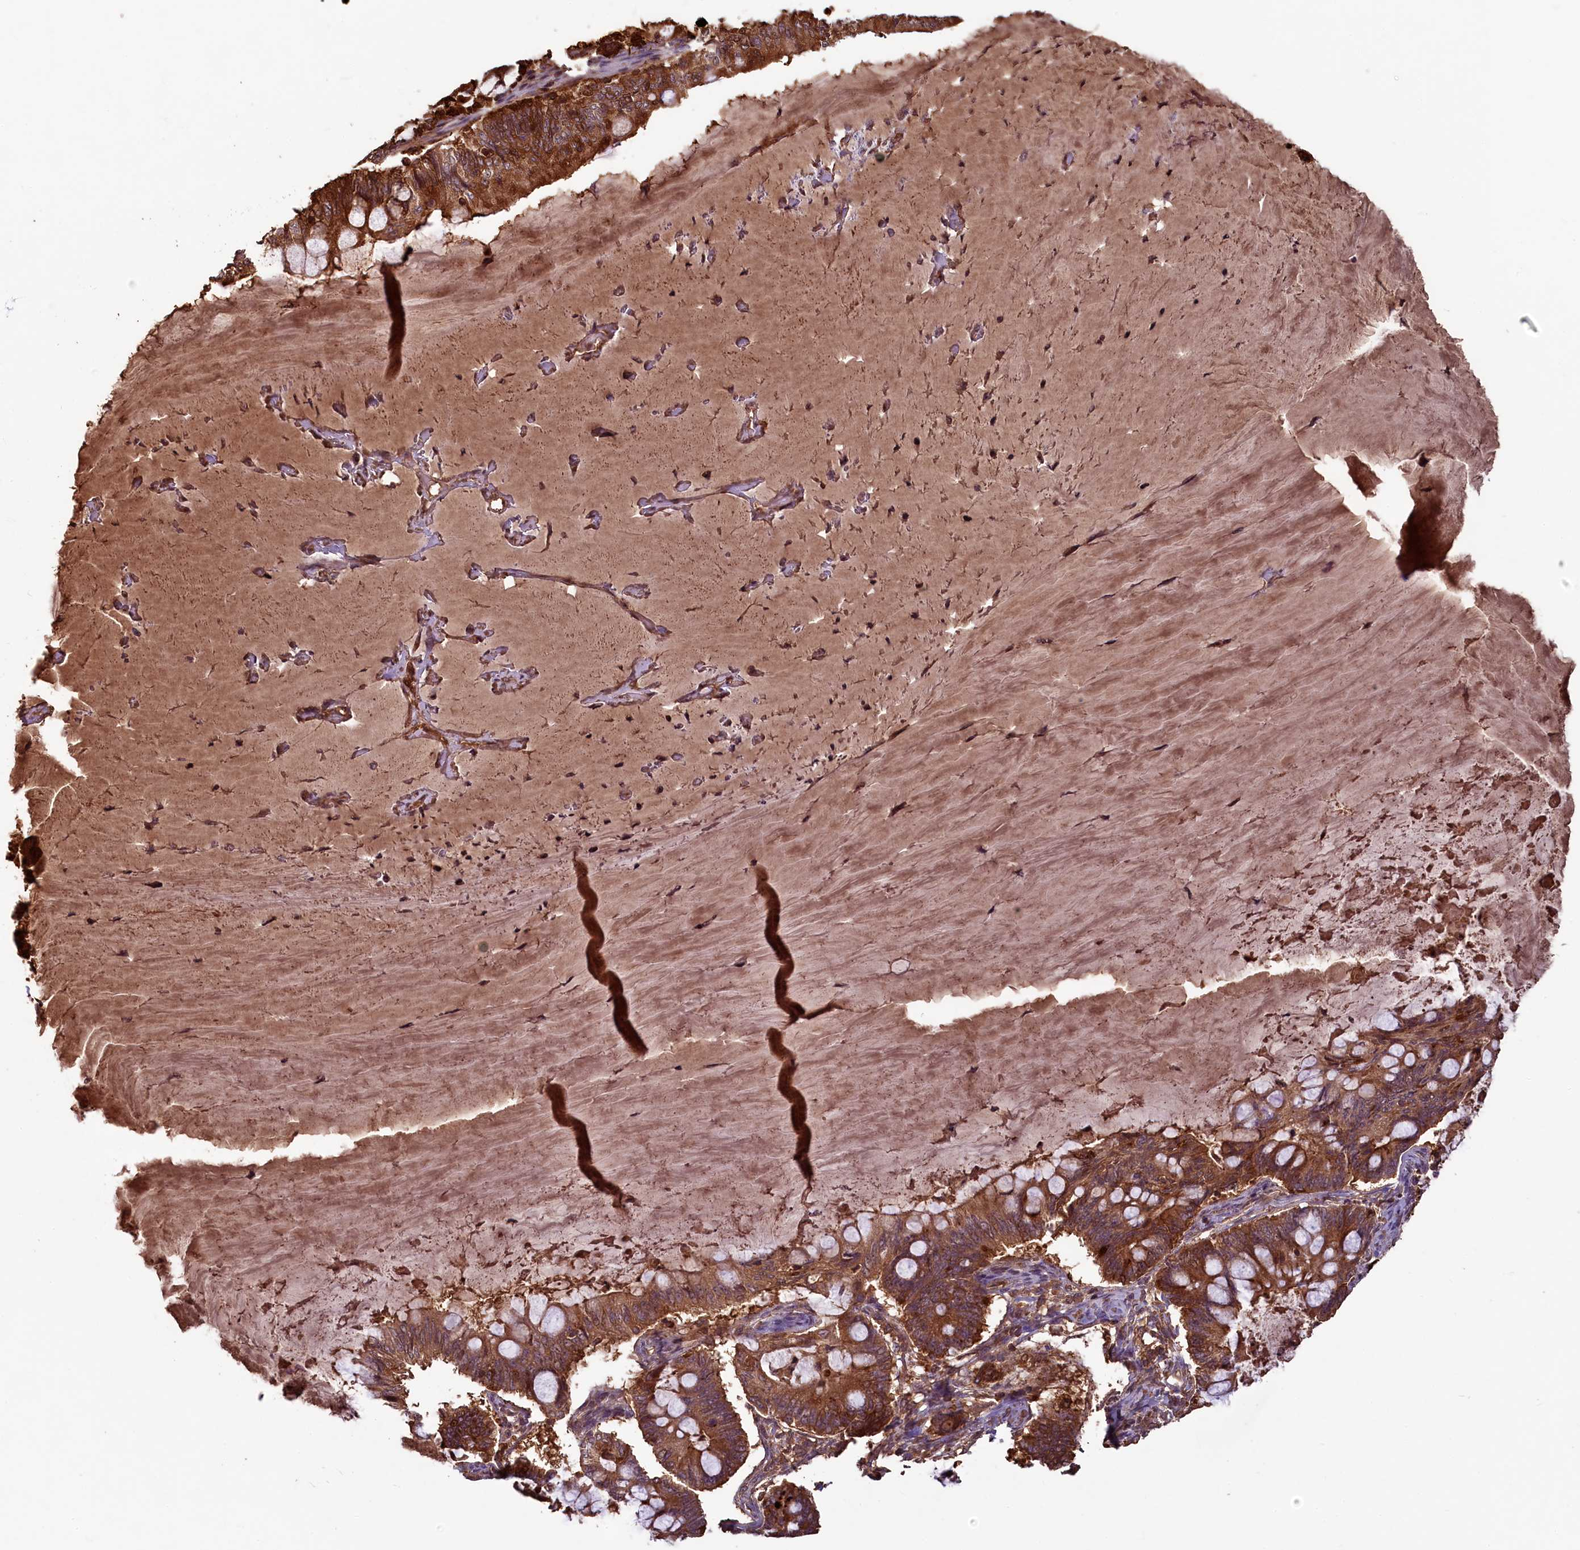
{"staining": {"intensity": "strong", "quantity": ">75%", "location": "cytoplasmic/membranous"}, "tissue": "ovarian cancer", "cell_type": "Tumor cells", "image_type": "cancer", "snomed": [{"axis": "morphology", "description": "Cystadenocarcinoma, mucinous, NOS"}, {"axis": "topography", "description": "Ovary"}], "caption": "IHC (DAB) staining of ovarian cancer displays strong cytoplasmic/membranous protein positivity in approximately >75% of tumor cells.", "gene": "NUDT6", "patient": {"sex": "female", "age": 61}}